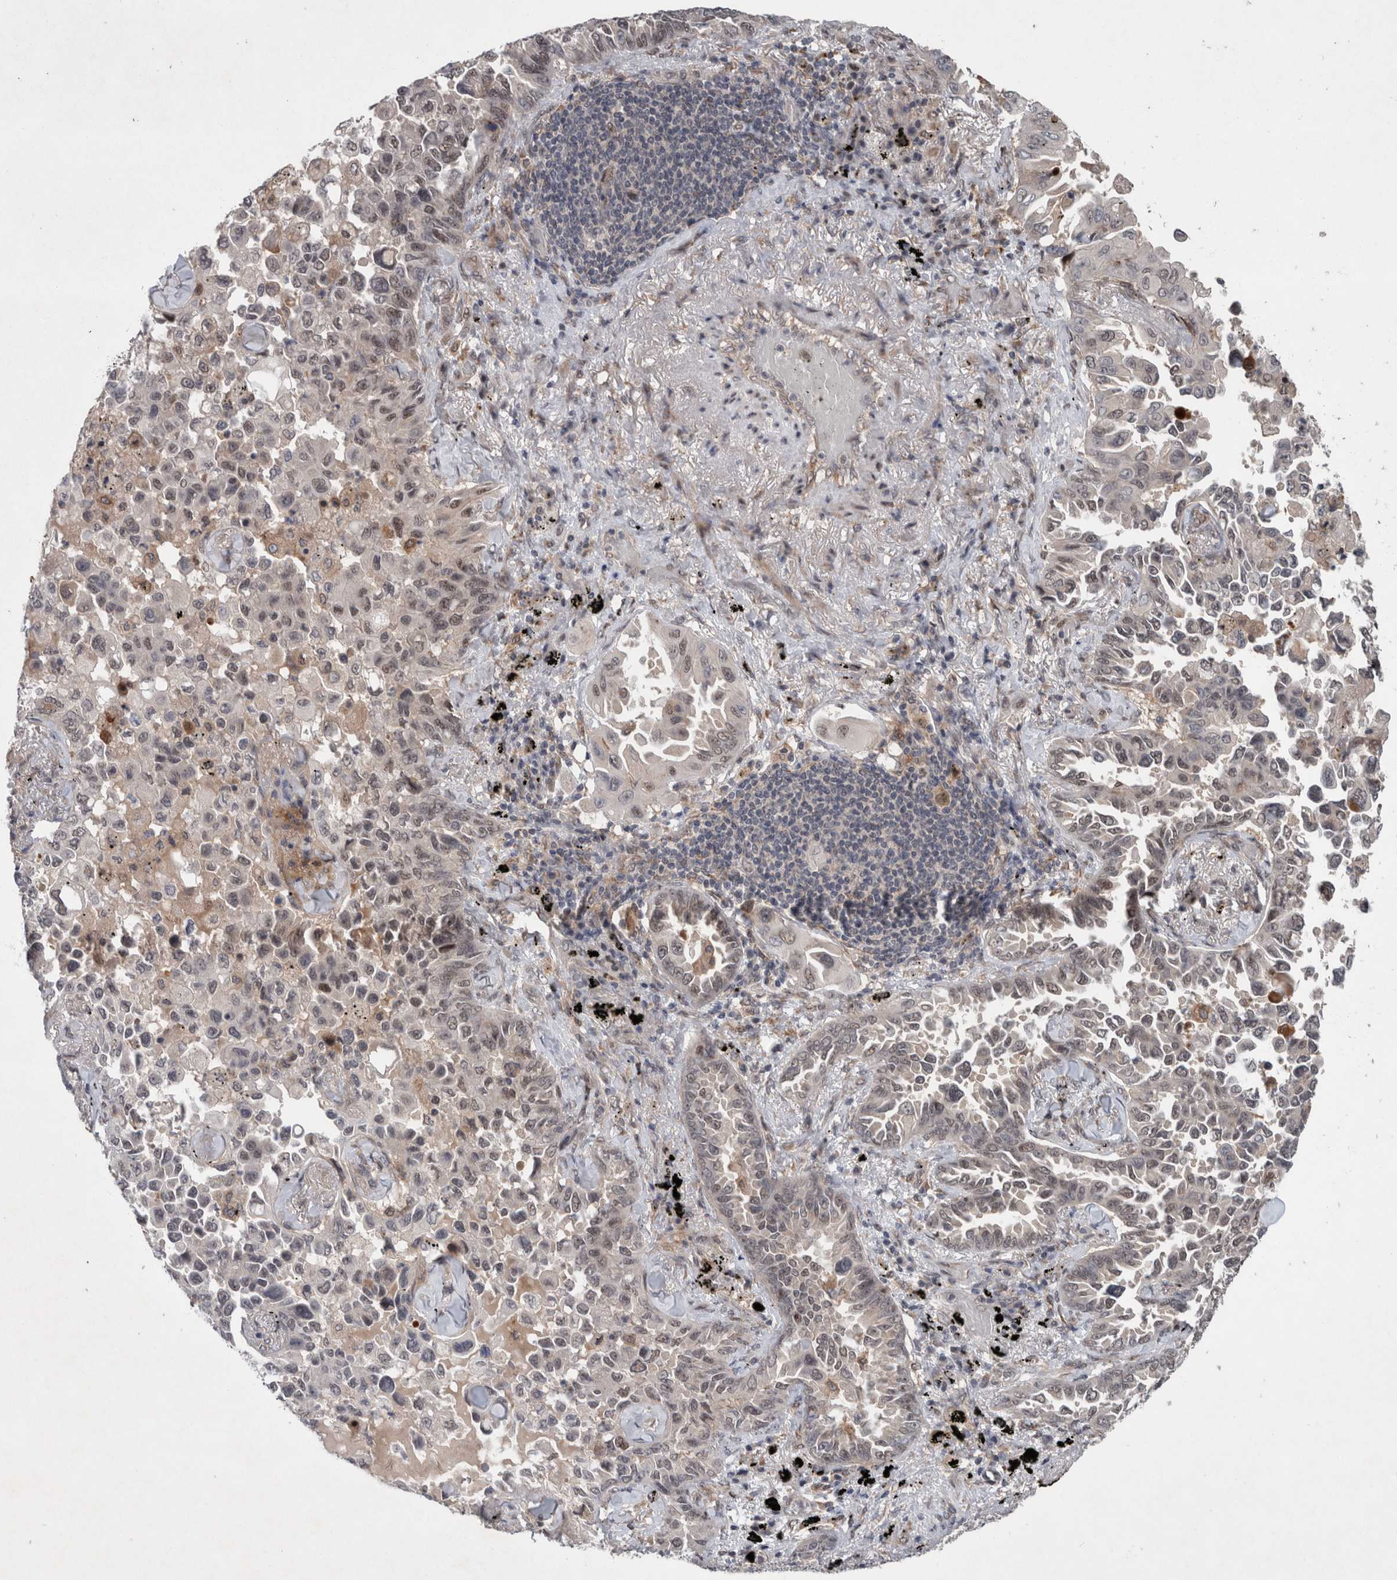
{"staining": {"intensity": "weak", "quantity": "<25%", "location": "cytoplasmic/membranous,nuclear"}, "tissue": "lung cancer", "cell_type": "Tumor cells", "image_type": "cancer", "snomed": [{"axis": "morphology", "description": "Adenocarcinoma, NOS"}, {"axis": "topography", "description": "Lung"}], "caption": "High magnification brightfield microscopy of adenocarcinoma (lung) stained with DAB (3,3'-diaminobenzidine) (brown) and counterstained with hematoxylin (blue): tumor cells show no significant expression.", "gene": "GIMAP6", "patient": {"sex": "female", "age": 67}}